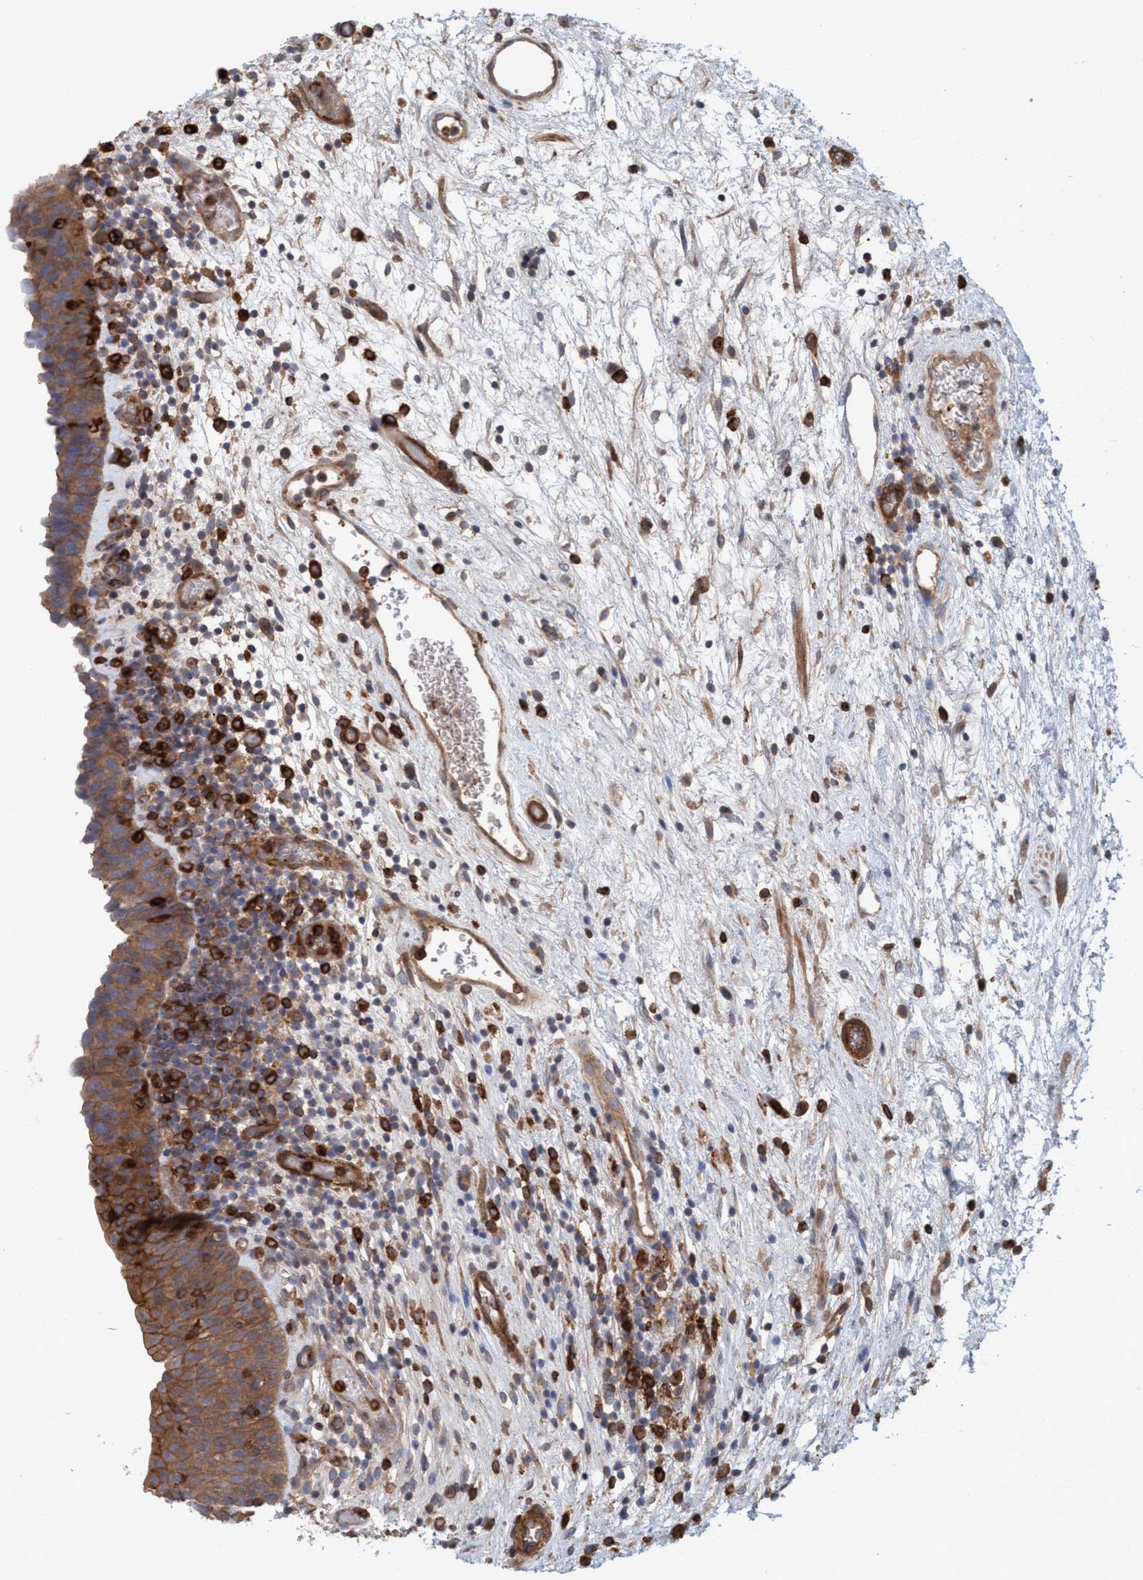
{"staining": {"intensity": "moderate", "quantity": ">75%", "location": "cytoplasmic/membranous"}, "tissue": "urinary bladder", "cell_type": "Urothelial cells", "image_type": "normal", "snomed": [{"axis": "morphology", "description": "Normal tissue, NOS"}, {"axis": "topography", "description": "Urinary bladder"}], "caption": "DAB (3,3'-diaminobenzidine) immunohistochemical staining of unremarkable human urinary bladder shows moderate cytoplasmic/membranous protein positivity in approximately >75% of urothelial cells. The staining was performed using DAB (3,3'-diaminobenzidine) to visualize the protein expression in brown, while the nuclei were stained in blue with hematoxylin (Magnification: 20x).", "gene": "SPECC1", "patient": {"sex": "male", "age": 37}}